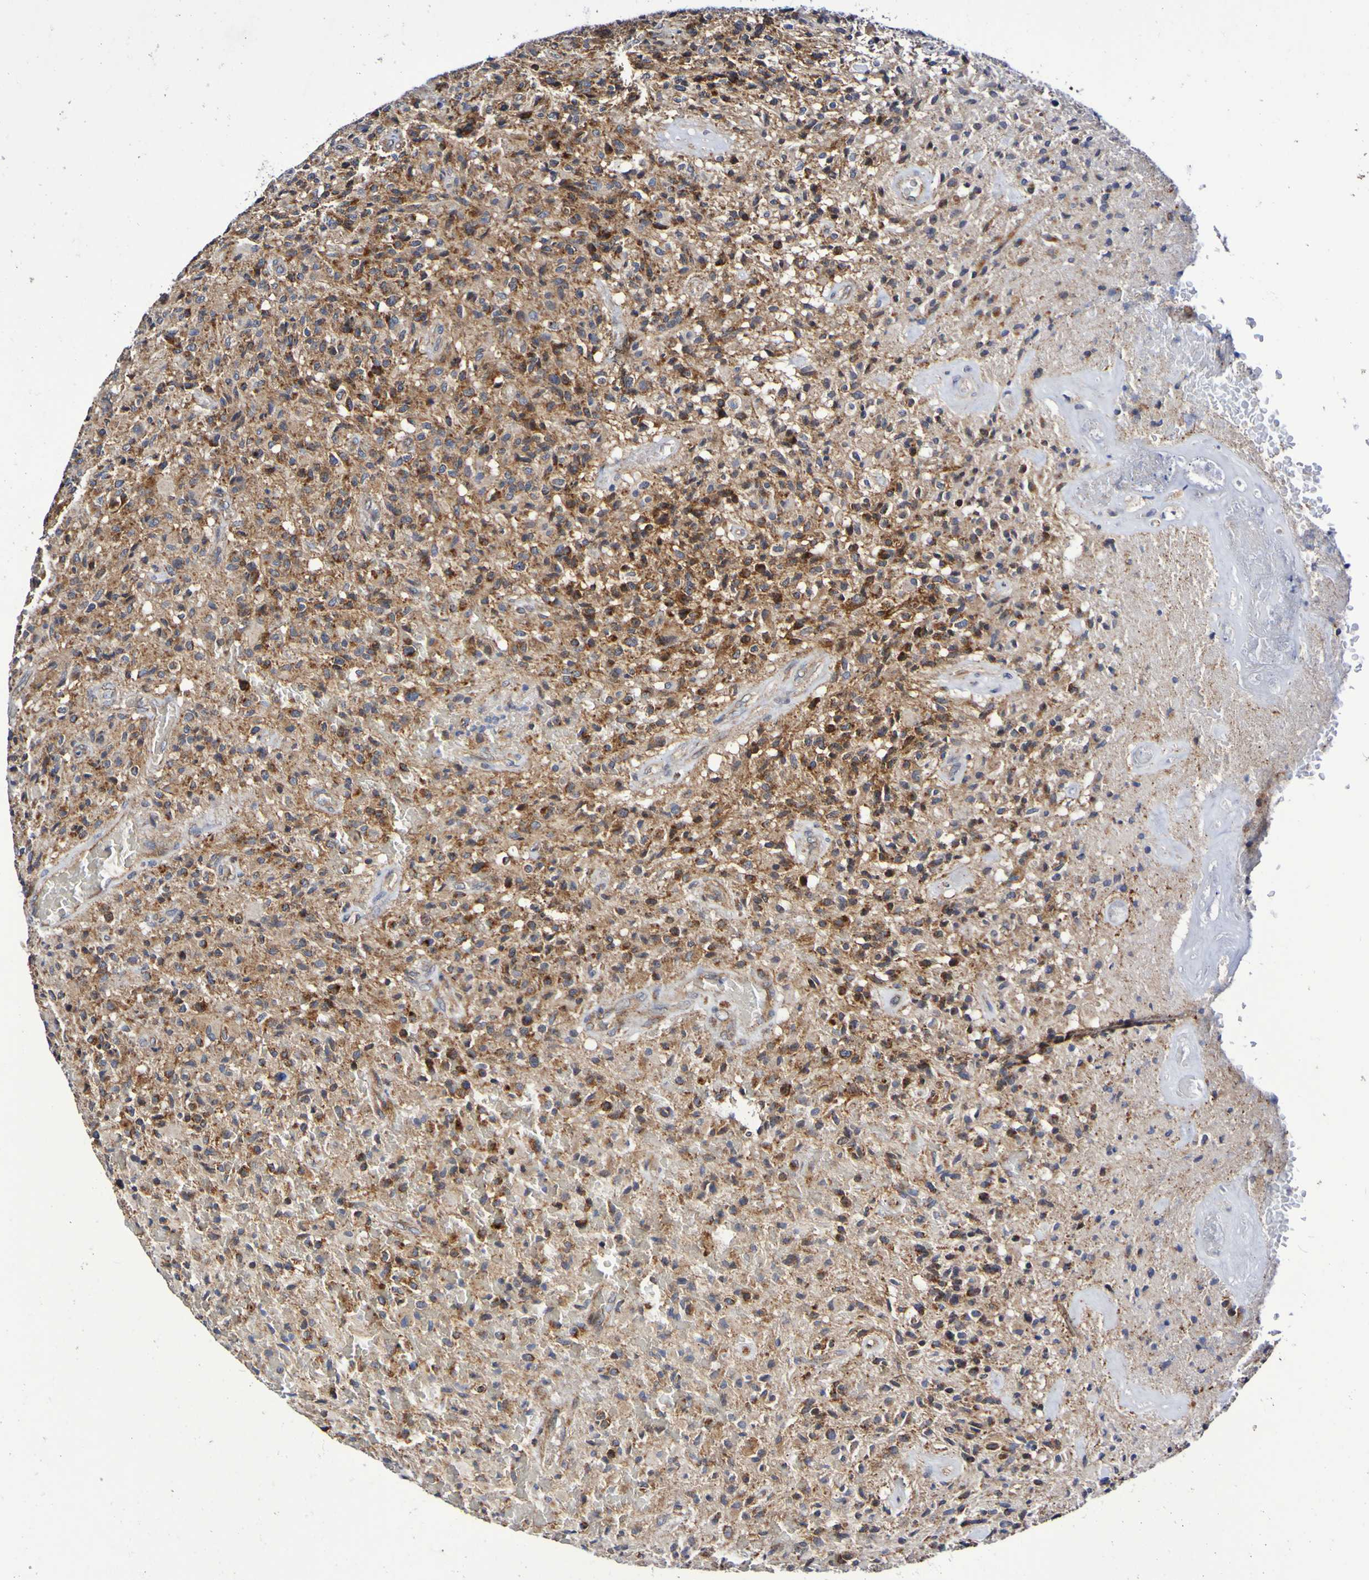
{"staining": {"intensity": "moderate", "quantity": ">75%", "location": "cytoplasmic/membranous"}, "tissue": "glioma", "cell_type": "Tumor cells", "image_type": "cancer", "snomed": [{"axis": "morphology", "description": "Glioma, malignant, High grade"}, {"axis": "topography", "description": "Brain"}], "caption": "The micrograph displays immunohistochemical staining of glioma. There is moderate cytoplasmic/membranous positivity is seen in approximately >75% of tumor cells. (Brightfield microscopy of DAB IHC at high magnification).", "gene": "GJB1", "patient": {"sex": "male", "age": 71}}